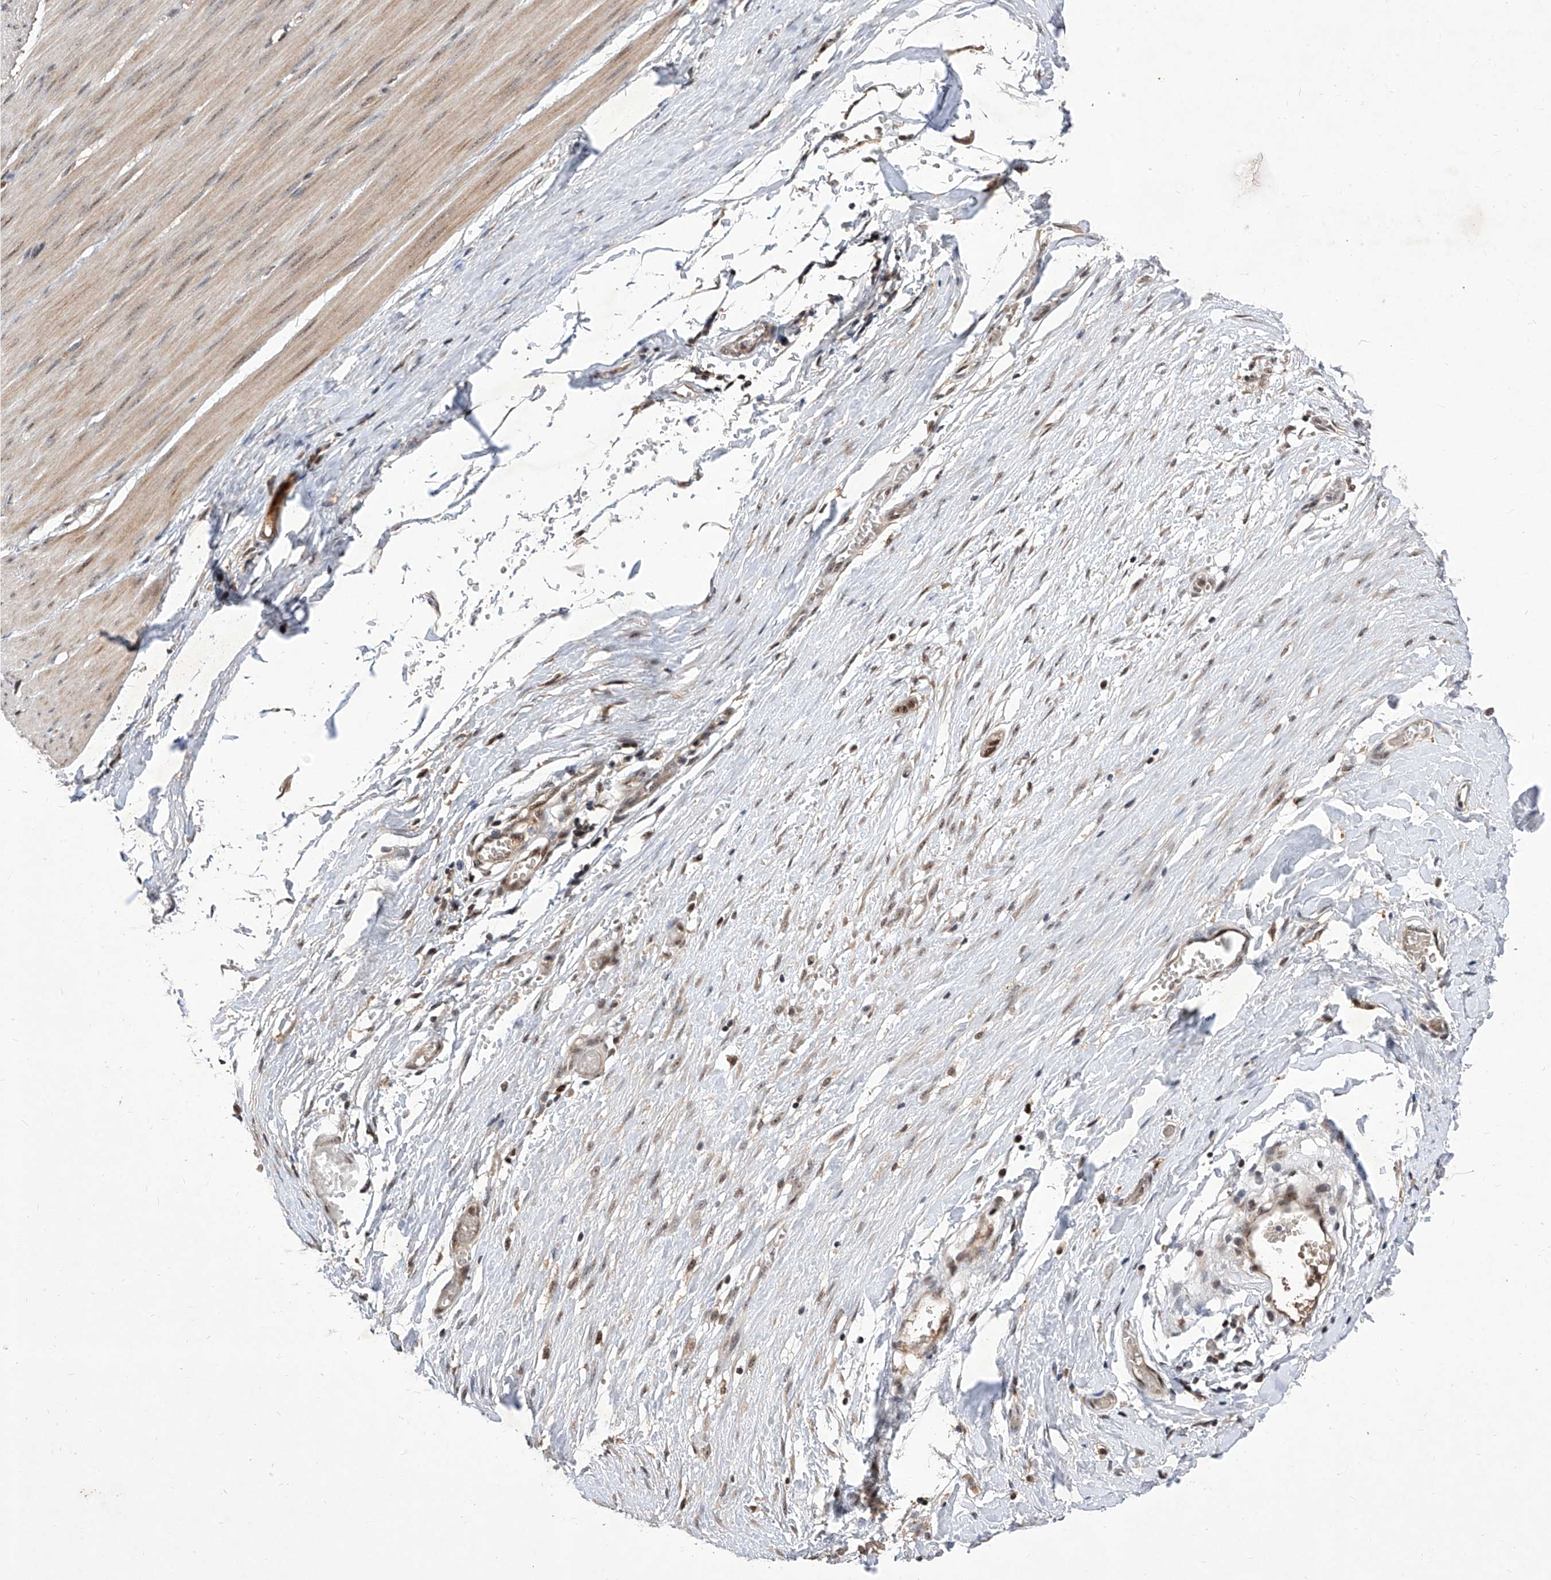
{"staining": {"intensity": "weak", "quantity": "25%-75%", "location": "cytoplasmic/membranous,nuclear"}, "tissue": "smooth muscle", "cell_type": "Smooth muscle cells", "image_type": "normal", "snomed": [{"axis": "morphology", "description": "Normal tissue, NOS"}, {"axis": "morphology", "description": "Adenocarcinoma, NOS"}, {"axis": "topography", "description": "Colon"}, {"axis": "topography", "description": "Peripheral nerve tissue"}], "caption": "DAB (3,3'-diaminobenzidine) immunohistochemical staining of normal smooth muscle demonstrates weak cytoplasmic/membranous,nuclear protein expression in approximately 25%-75% of smooth muscle cells. Using DAB (3,3'-diaminobenzidine) (brown) and hematoxylin (blue) stains, captured at high magnification using brightfield microscopy.", "gene": "LGR4", "patient": {"sex": "male", "age": 14}}